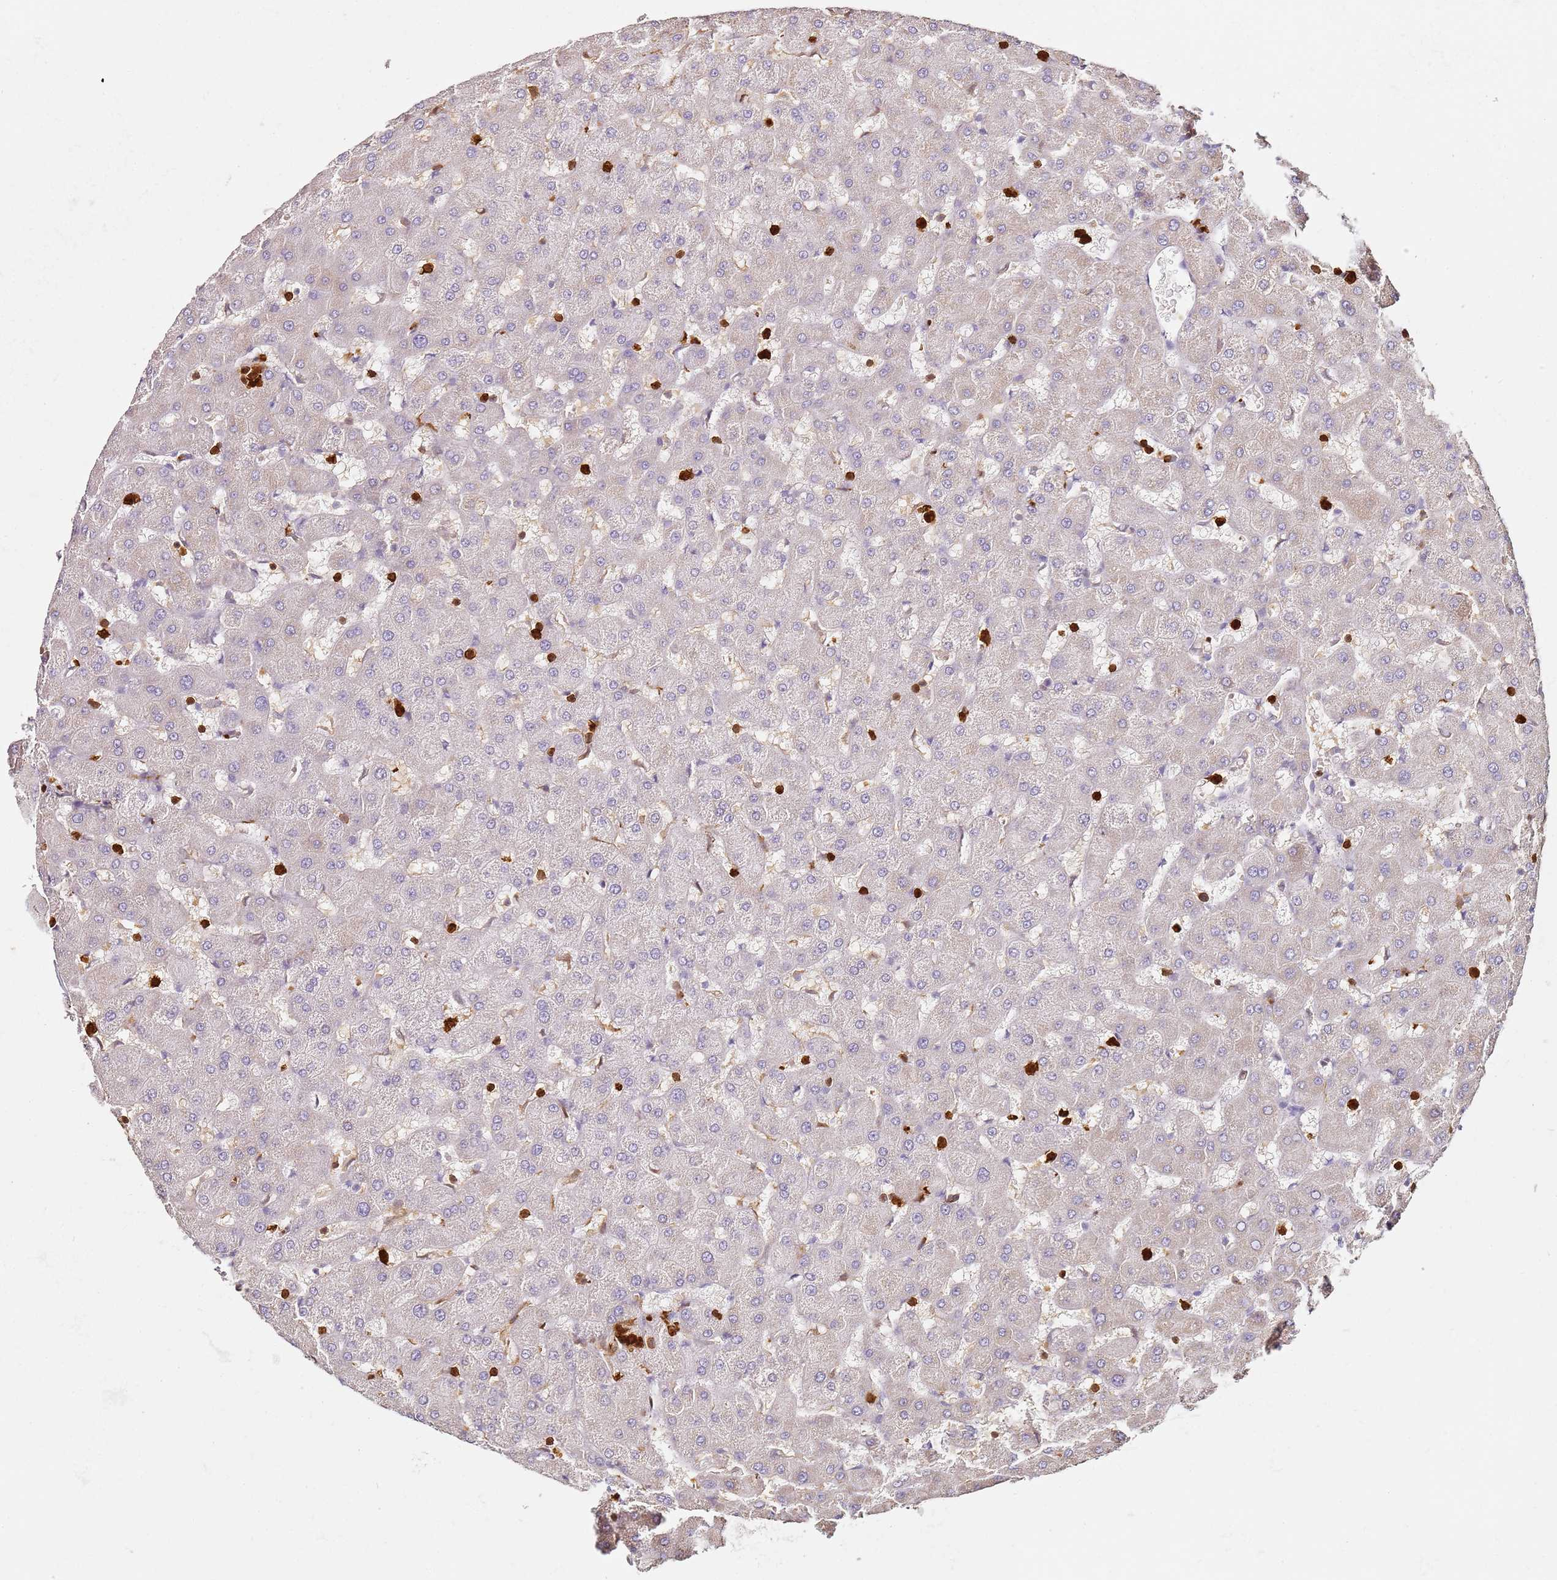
{"staining": {"intensity": "strong", "quantity": ">75%", "location": "cytoplasmic/membranous"}, "tissue": "liver", "cell_type": "Cholangiocytes", "image_type": "normal", "snomed": [{"axis": "morphology", "description": "Normal tissue, NOS"}, {"axis": "topography", "description": "Liver"}], "caption": "Protein staining of unremarkable liver reveals strong cytoplasmic/membranous positivity in approximately >75% of cholangiocytes. (DAB IHC, brown staining for protein, blue staining for nuclei).", "gene": "S100A4", "patient": {"sex": "female", "age": 63}}